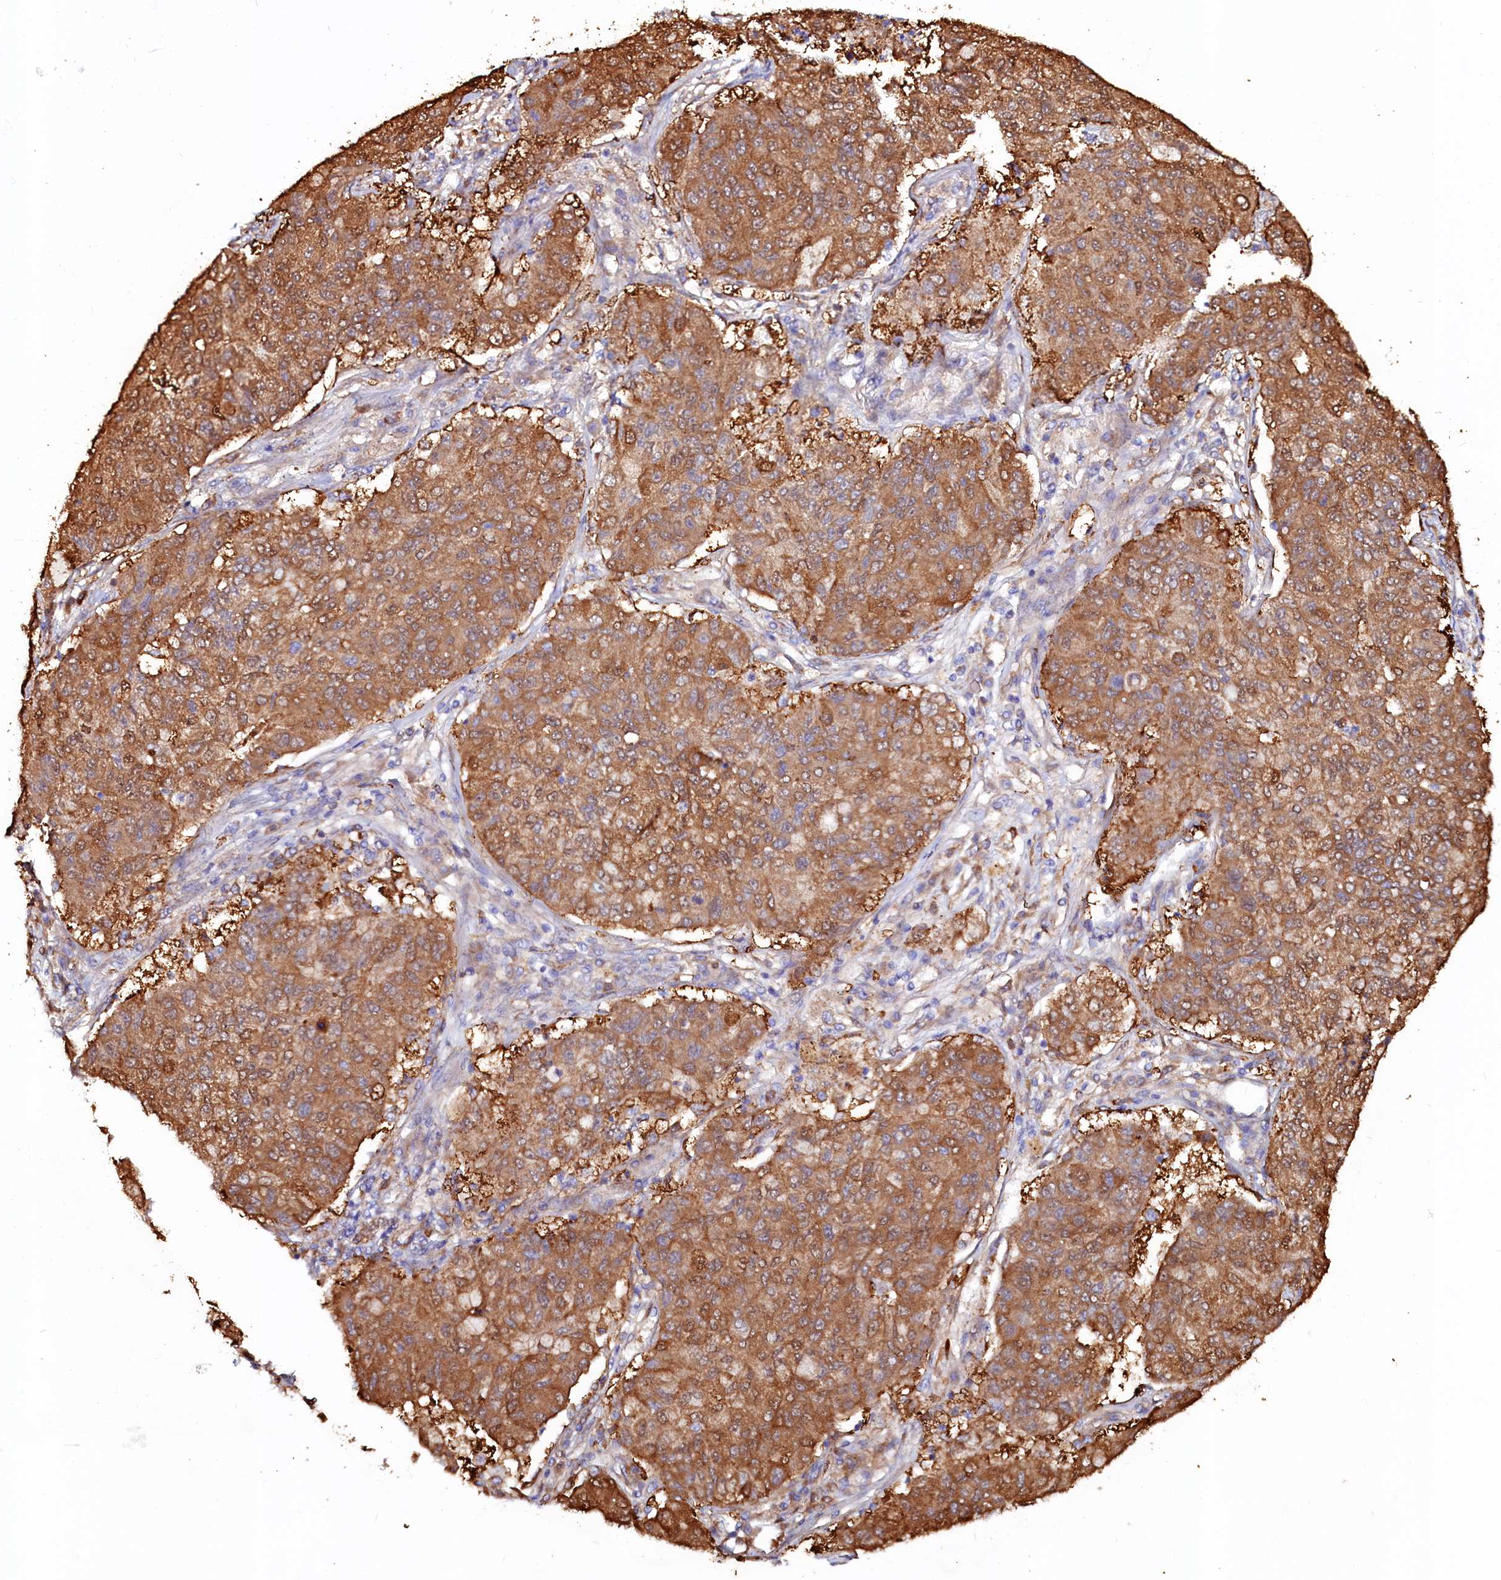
{"staining": {"intensity": "moderate", "quantity": ">75%", "location": "cytoplasmic/membranous"}, "tissue": "lung cancer", "cell_type": "Tumor cells", "image_type": "cancer", "snomed": [{"axis": "morphology", "description": "Squamous cell carcinoma, NOS"}, {"axis": "topography", "description": "Lung"}], "caption": "Moderate cytoplasmic/membranous protein expression is appreciated in approximately >75% of tumor cells in lung cancer (squamous cell carcinoma).", "gene": "ASTE1", "patient": {"sex": "male", "age": 74}}